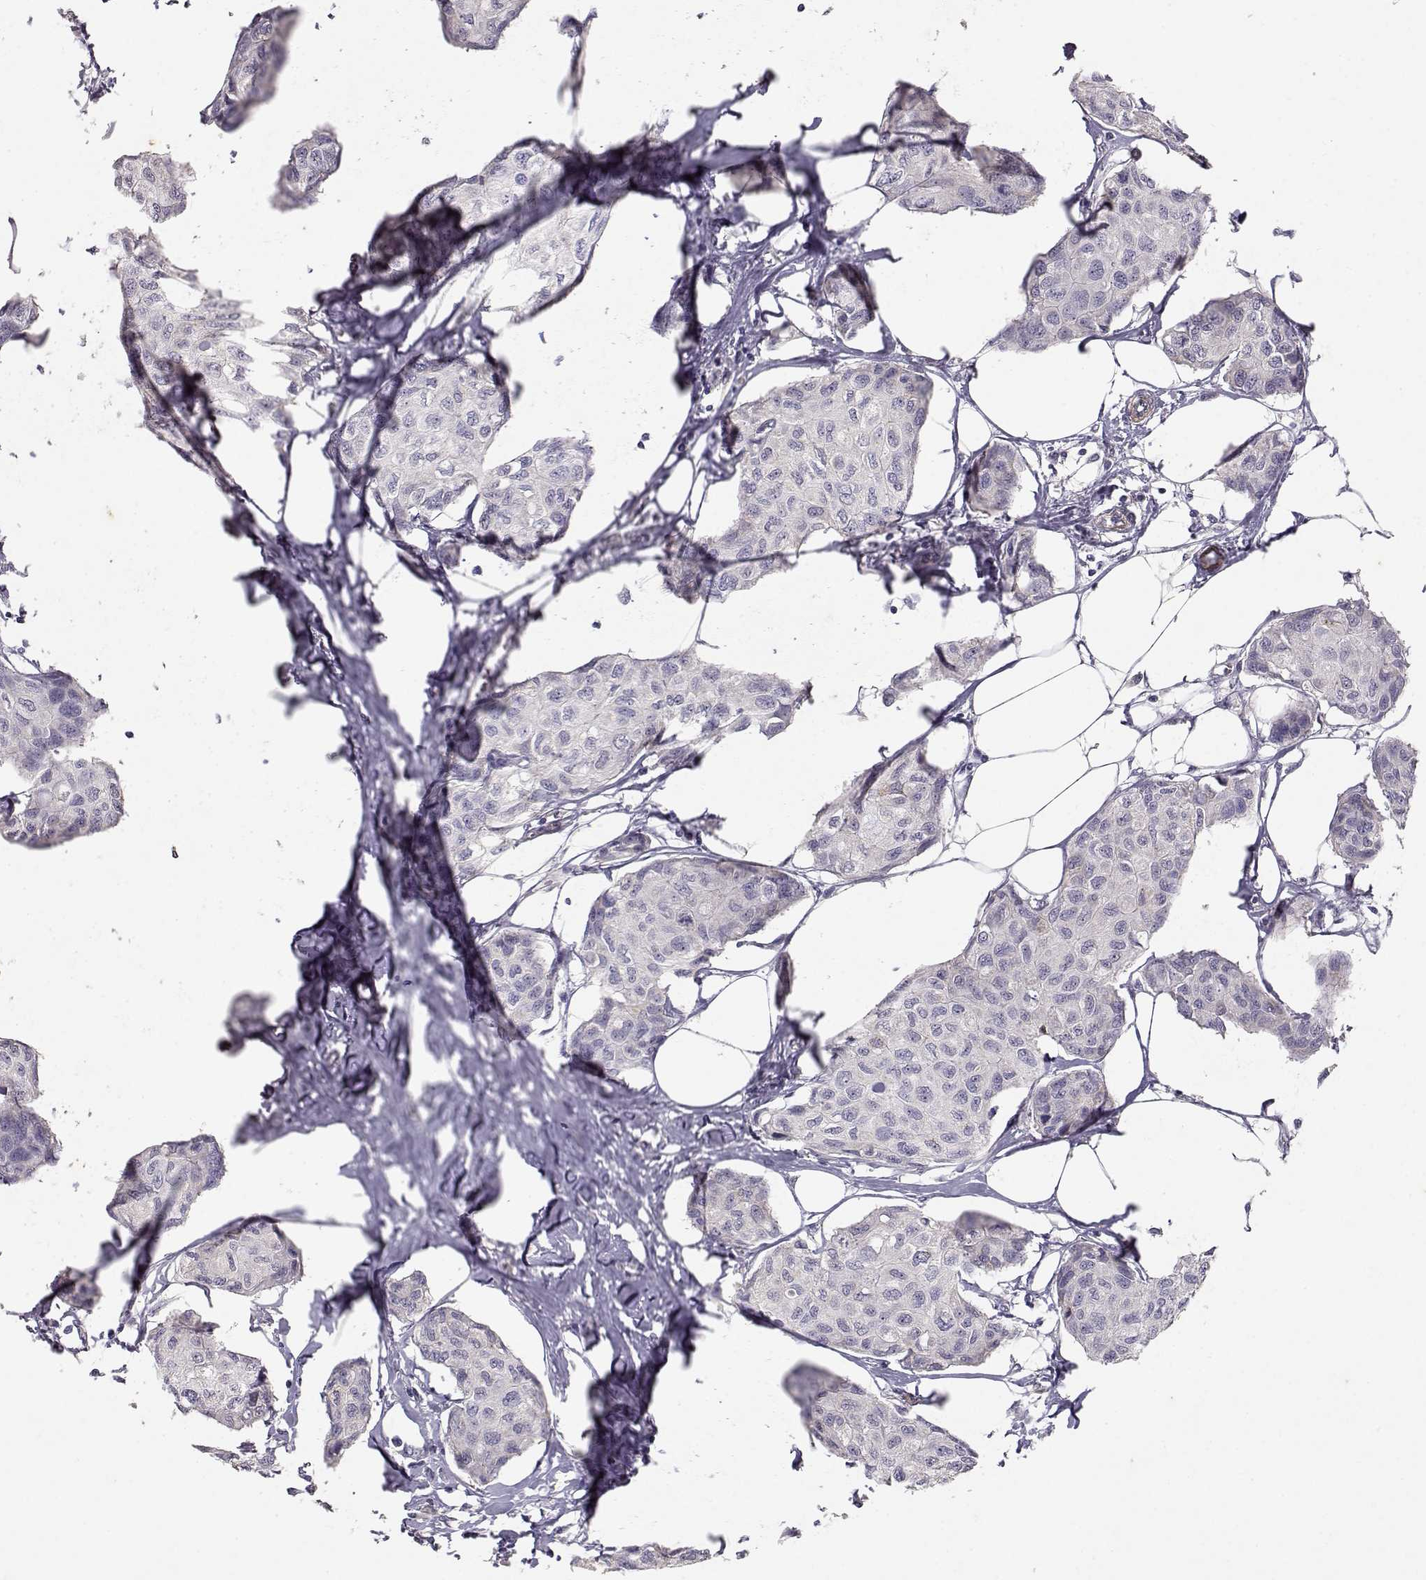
{"staining": {"intensity": "negative", "quantity": "none", "location": "none"}, "tissue": "breast cancer", "cell_type": "Tumor cells", "image_type": "cancer", "snomed": [{"axis": "morphology", "description": "Duct carcinoma"}, {"axis": "topography", "description": "Breast"}], "caption": "Immunohistochemistry histopathology image of invasive ductal carcinoma (breast) stained for a protein (brown), which shows no expression in tumor cells. (DAB (3,3'-diaminobenzidine) immunohistochemistry visualized using brightfield microscopy, high magnification).", "gene": "LAMA5", "patient": {"sex": "female", "age": 80}}